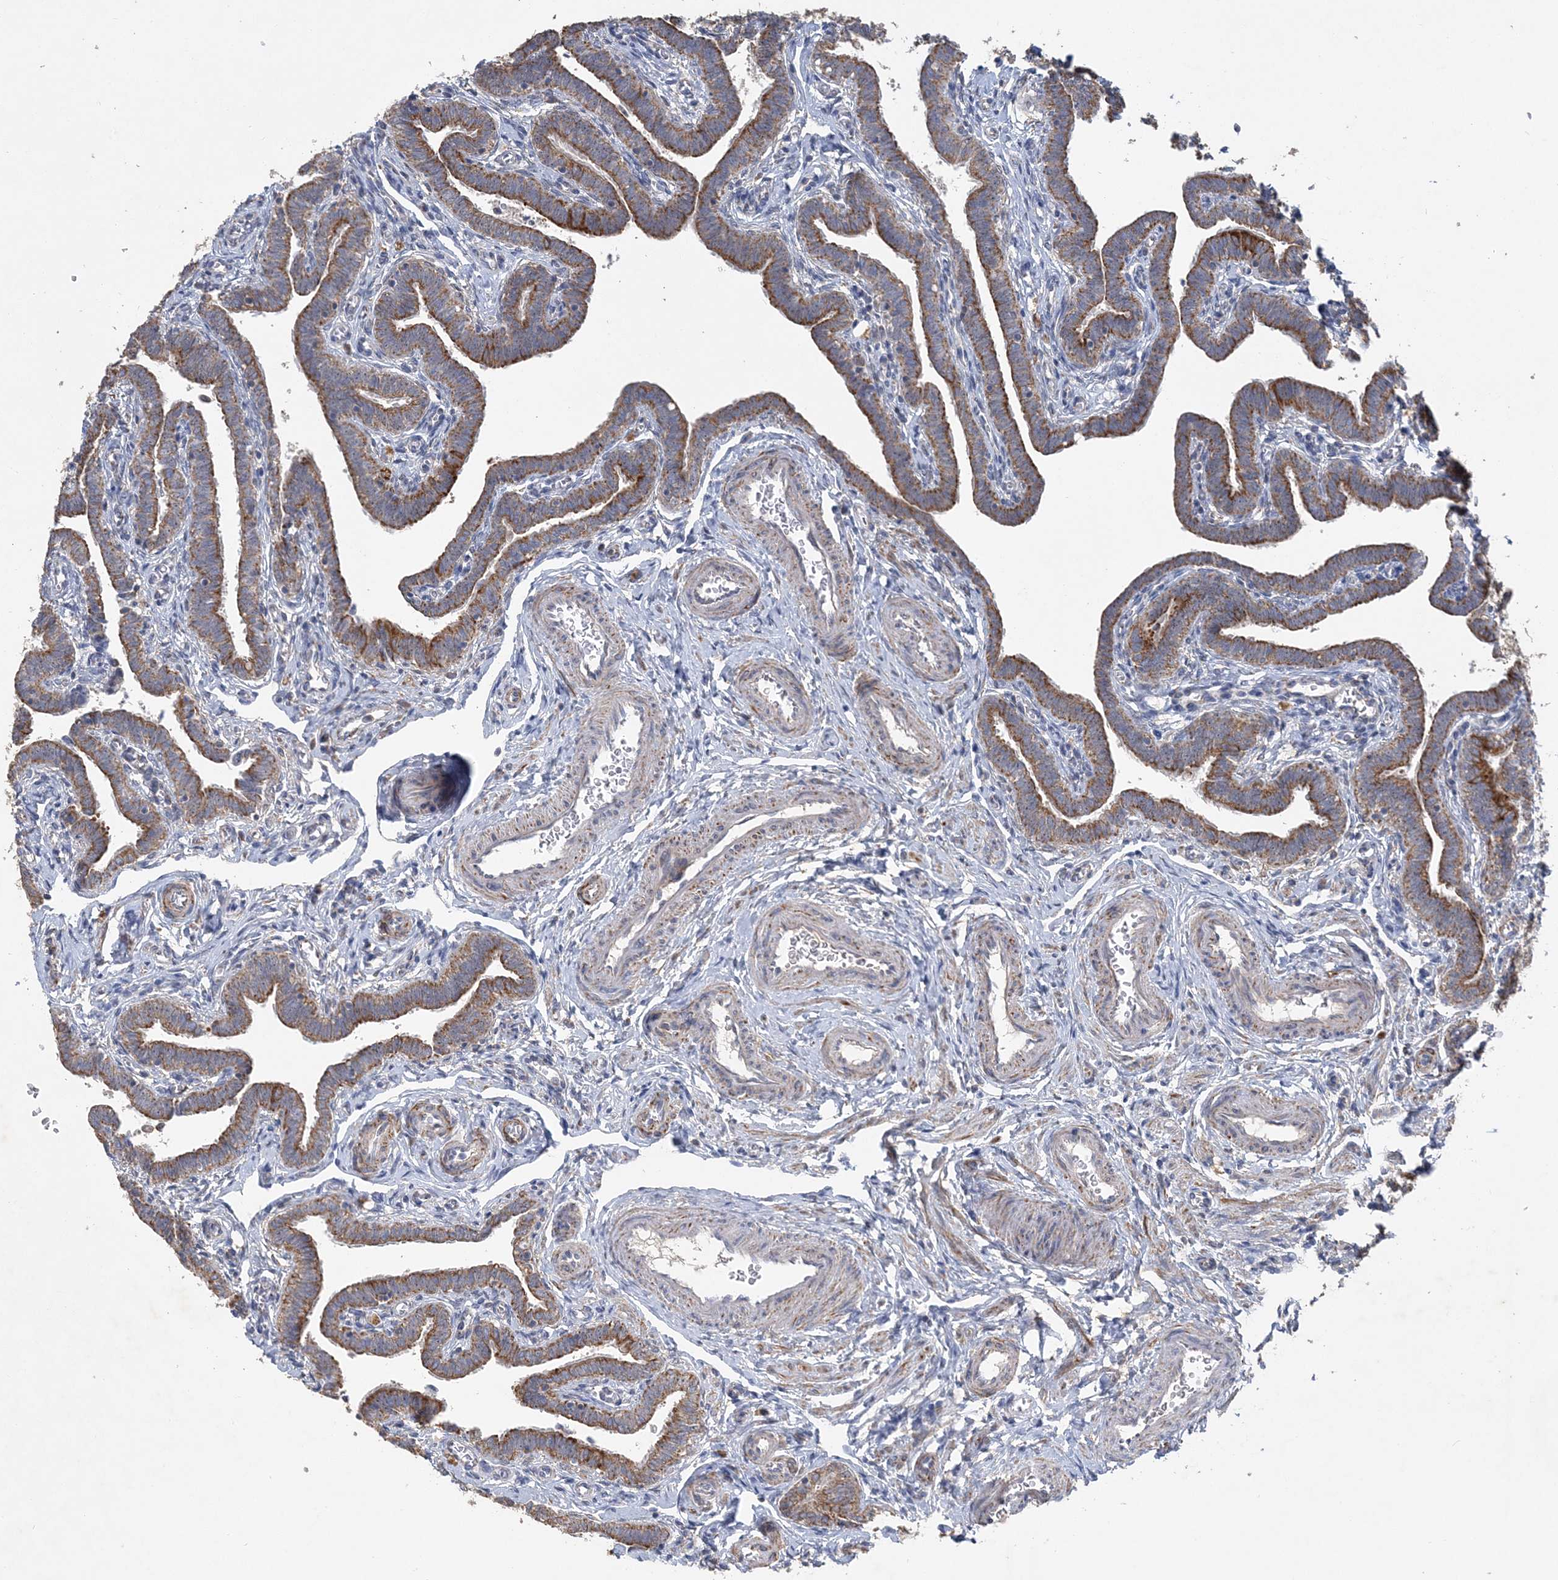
{"staining": {"intensity": "moderate", "quantity": ">75%", "location": "cytoplasmic/membranous,nuclear"}, "tissue": "fallopian tube", "cell_type": "Glandular cells", "image_type": "normal", "snomed": [{"axis": "morphology", "description": "Normal tissue, NOS"}, {"axis": "topography", "description": "Fallopian tube"}], "caption": "The immunohistochemical stain highlights moderate cytoplasmic/membranous,nuclear staining in glandular cells of unremarkable fallopian tube. The protein is stained brown, and the nuclei are stained in blue (DAB (3,3'-diaminobenzidine) IHC with brightfield microscopy, high magnification).", "gene": "FEZ2", "patient": {"sex": "female", "age": 36}}